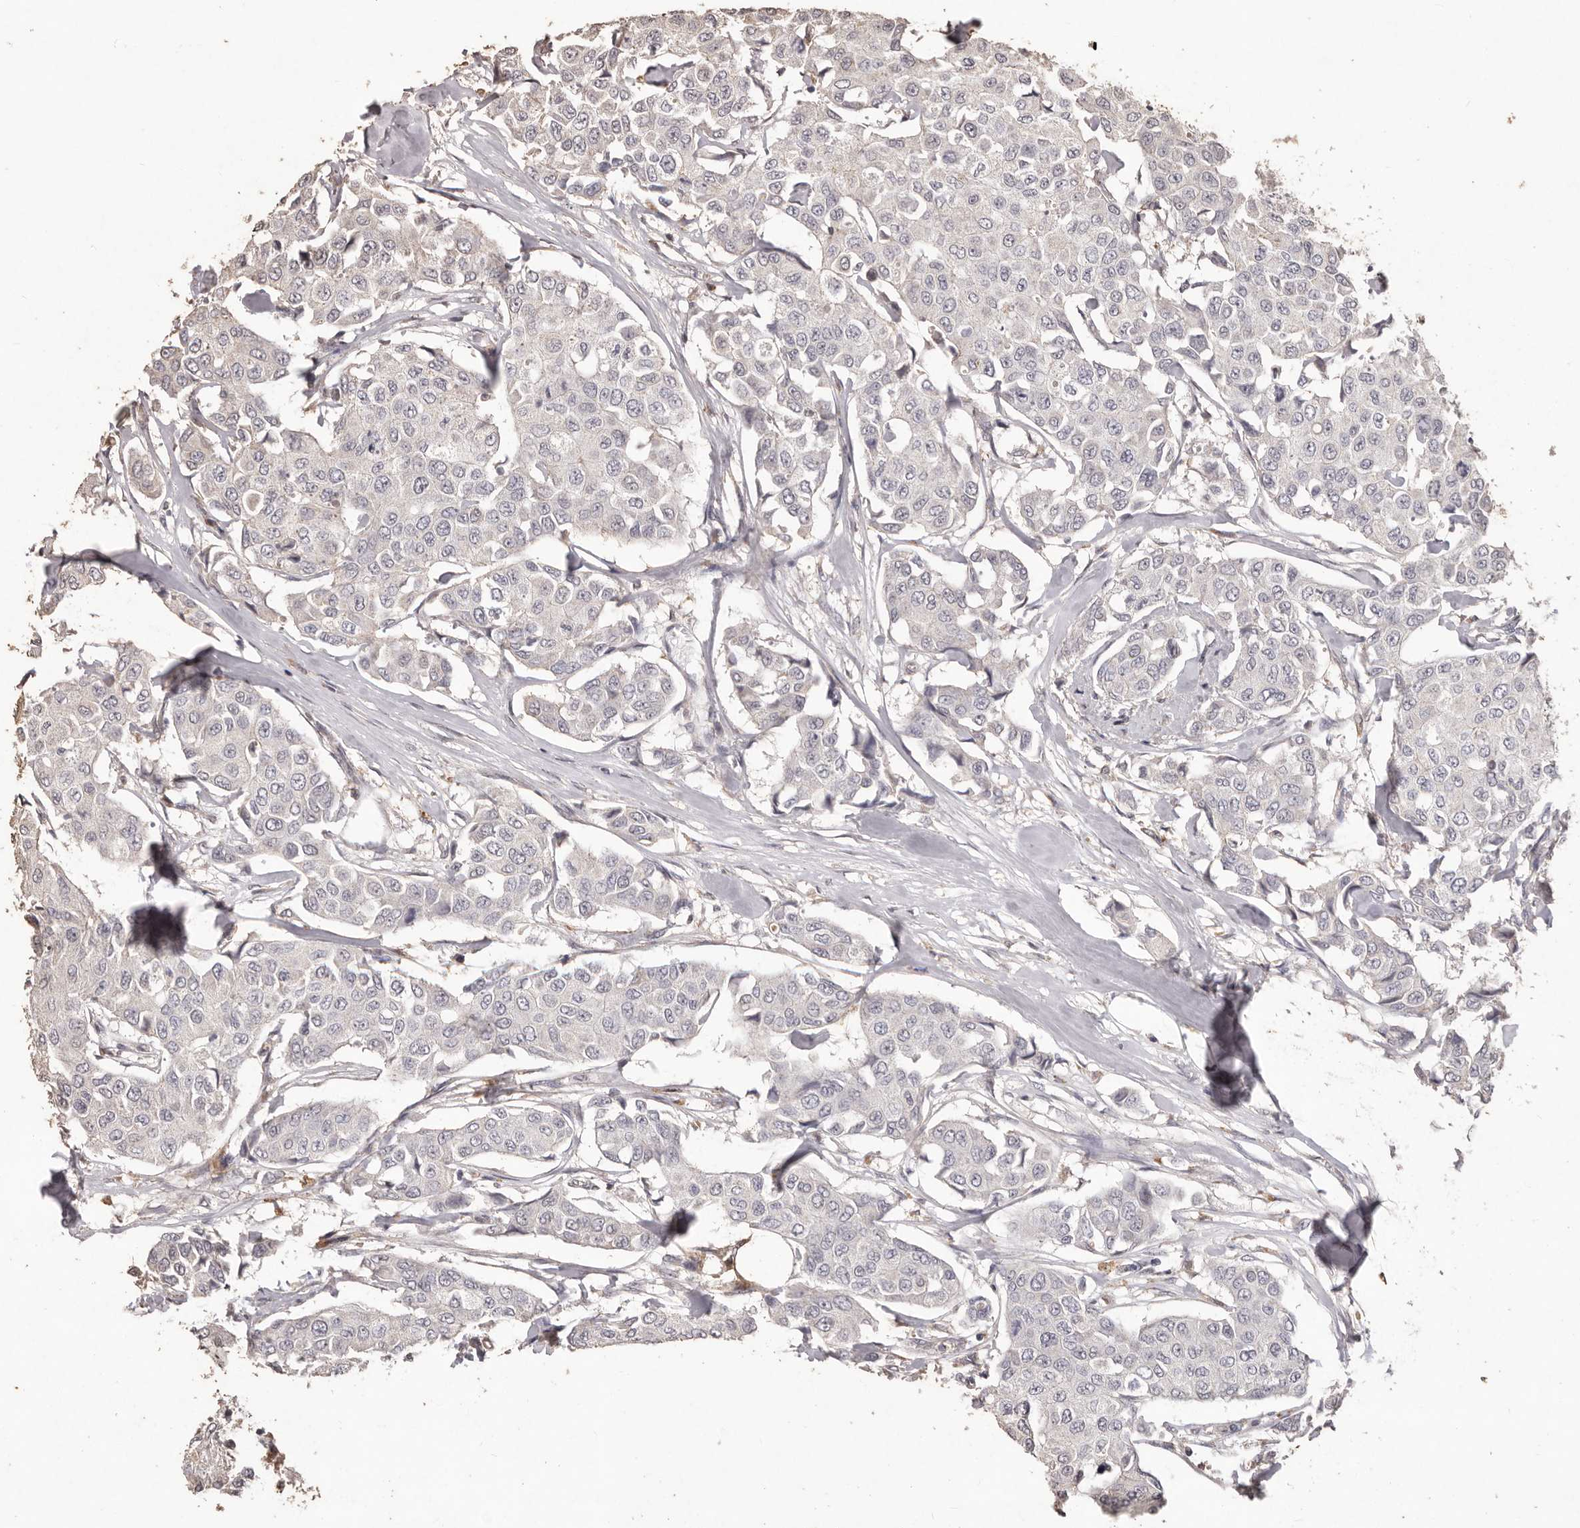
{"staining": {"intensity": "negative", "quantity": "none", "location": "none"}, "tissue": "breast cancer", "cell_type": "Tumor cells", "image_type": "cancer", "snomed": [{"axis": "morphology", "description": "Duct carcinoma"}, {"axis": "topography", "description": "Breast"}], "caption": "The image displays no staining of tumor cells in breast cancer. (IHC, brightfield microscopy, high magnification).", "gene": "PRSS27", "patient": {"sex": "female", "age": 80}}